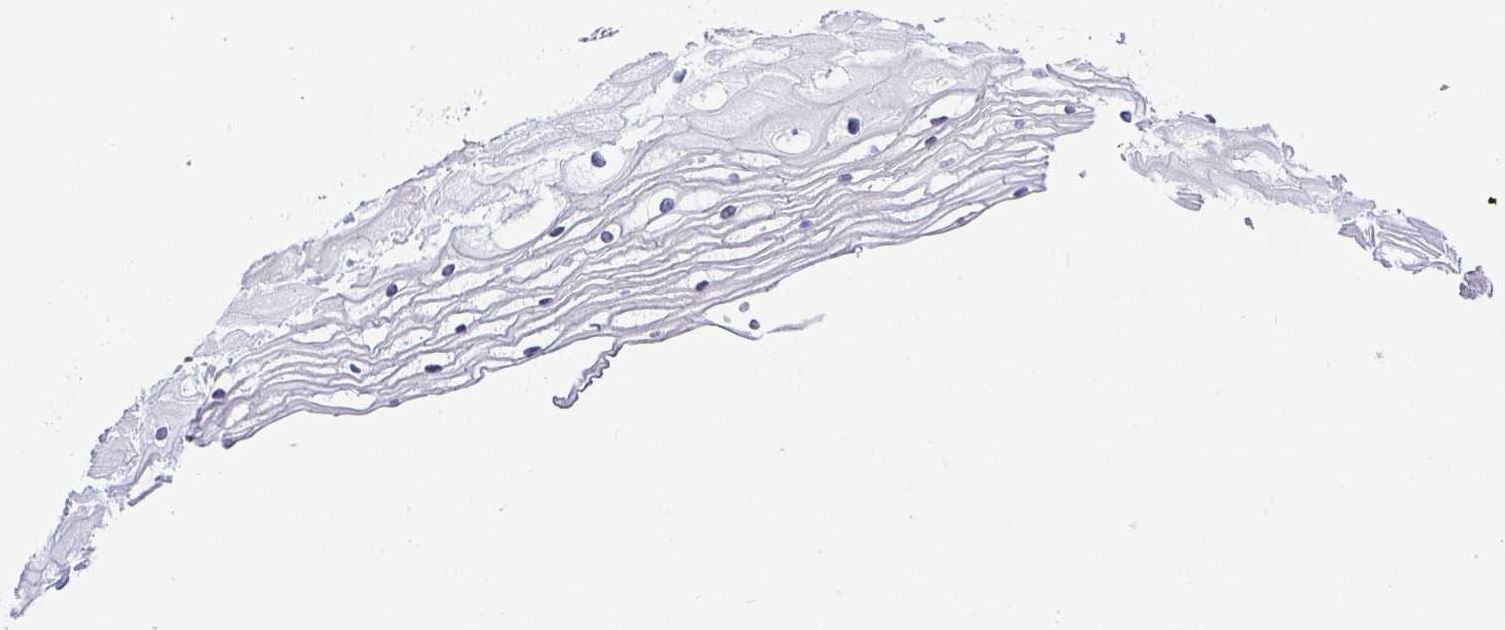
{"staining": {"intensity": "negative", "quantity": "none", "location": "none"}, "tissue": "cervix", "cell_type": "Glandular cells", "image_type": "normal", "snomed": [{"axis": "morphology", "description": "Normal tissue, NOS"}, {"axis": "topography", "description": "Cervix"}], "caption": "A high-resolution micrograph shows immunohistochemistry staining of unremarkable cervix, which reveals no significant expression in glandular cells. Brightfield microscopy of immunohistochemistry stained with DAB (3,3'-diaminobenzidine) (brown) and hematoxylin (blue), captured at high magnification.", "gene": "OPALIN", "patient": {"sex": "female", "age": 36}}